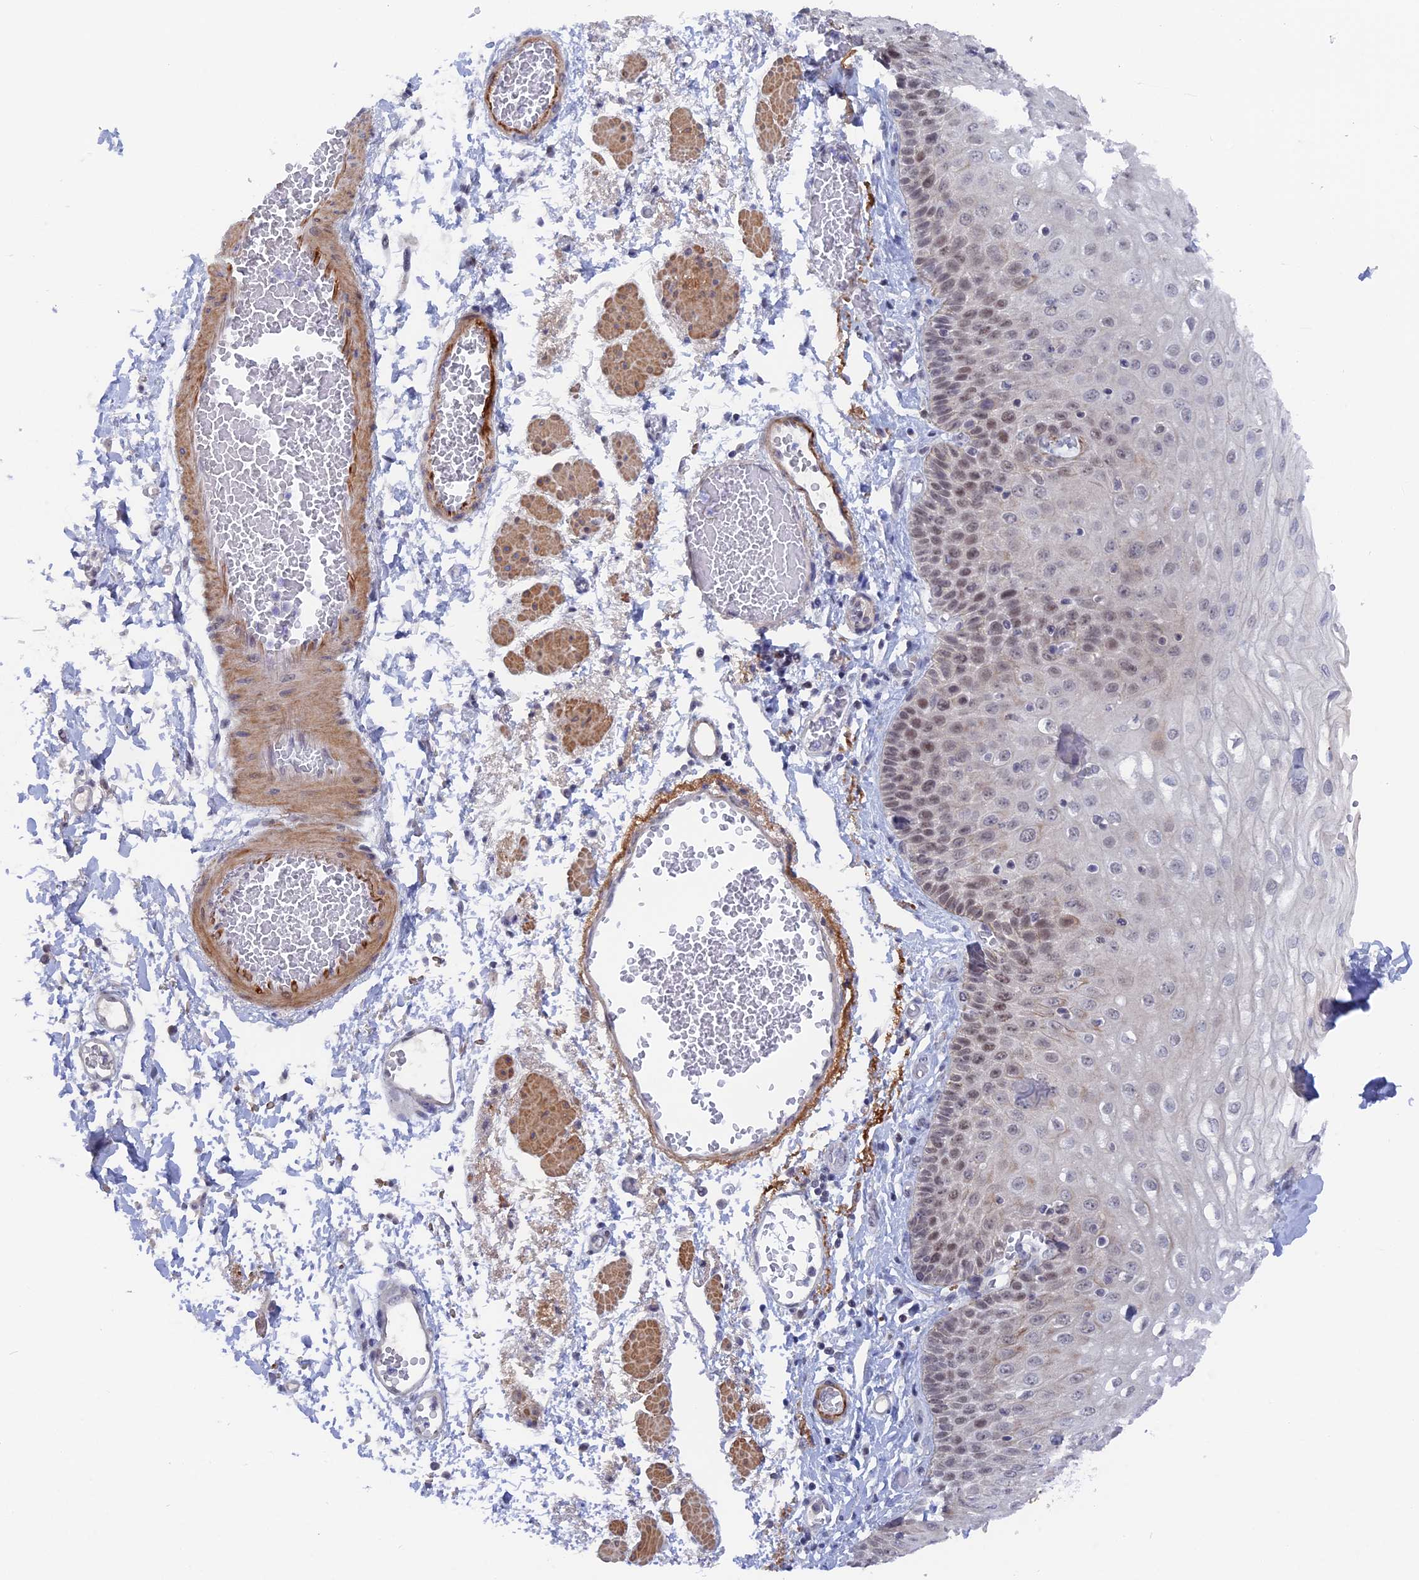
{"staining": {"intensity": "moderate", "quantity": "<25%", "location": "nuclear"}, "tissue": "esophagus", "cell_type": "Squamous epithelial cells", "image_type": "normal", "snomed": [{"axis": "morphology", "description": "Normal tissue, NOS"}, {"axis": "topography", "description": "Esophagus"}], "caption": "Esophagus stained with IHC displays moderate nuclear expression in approximately <25% of squamous epithelial cells.", "gene": "BRD2", "patient": {"sex": "male", "age": 81}}